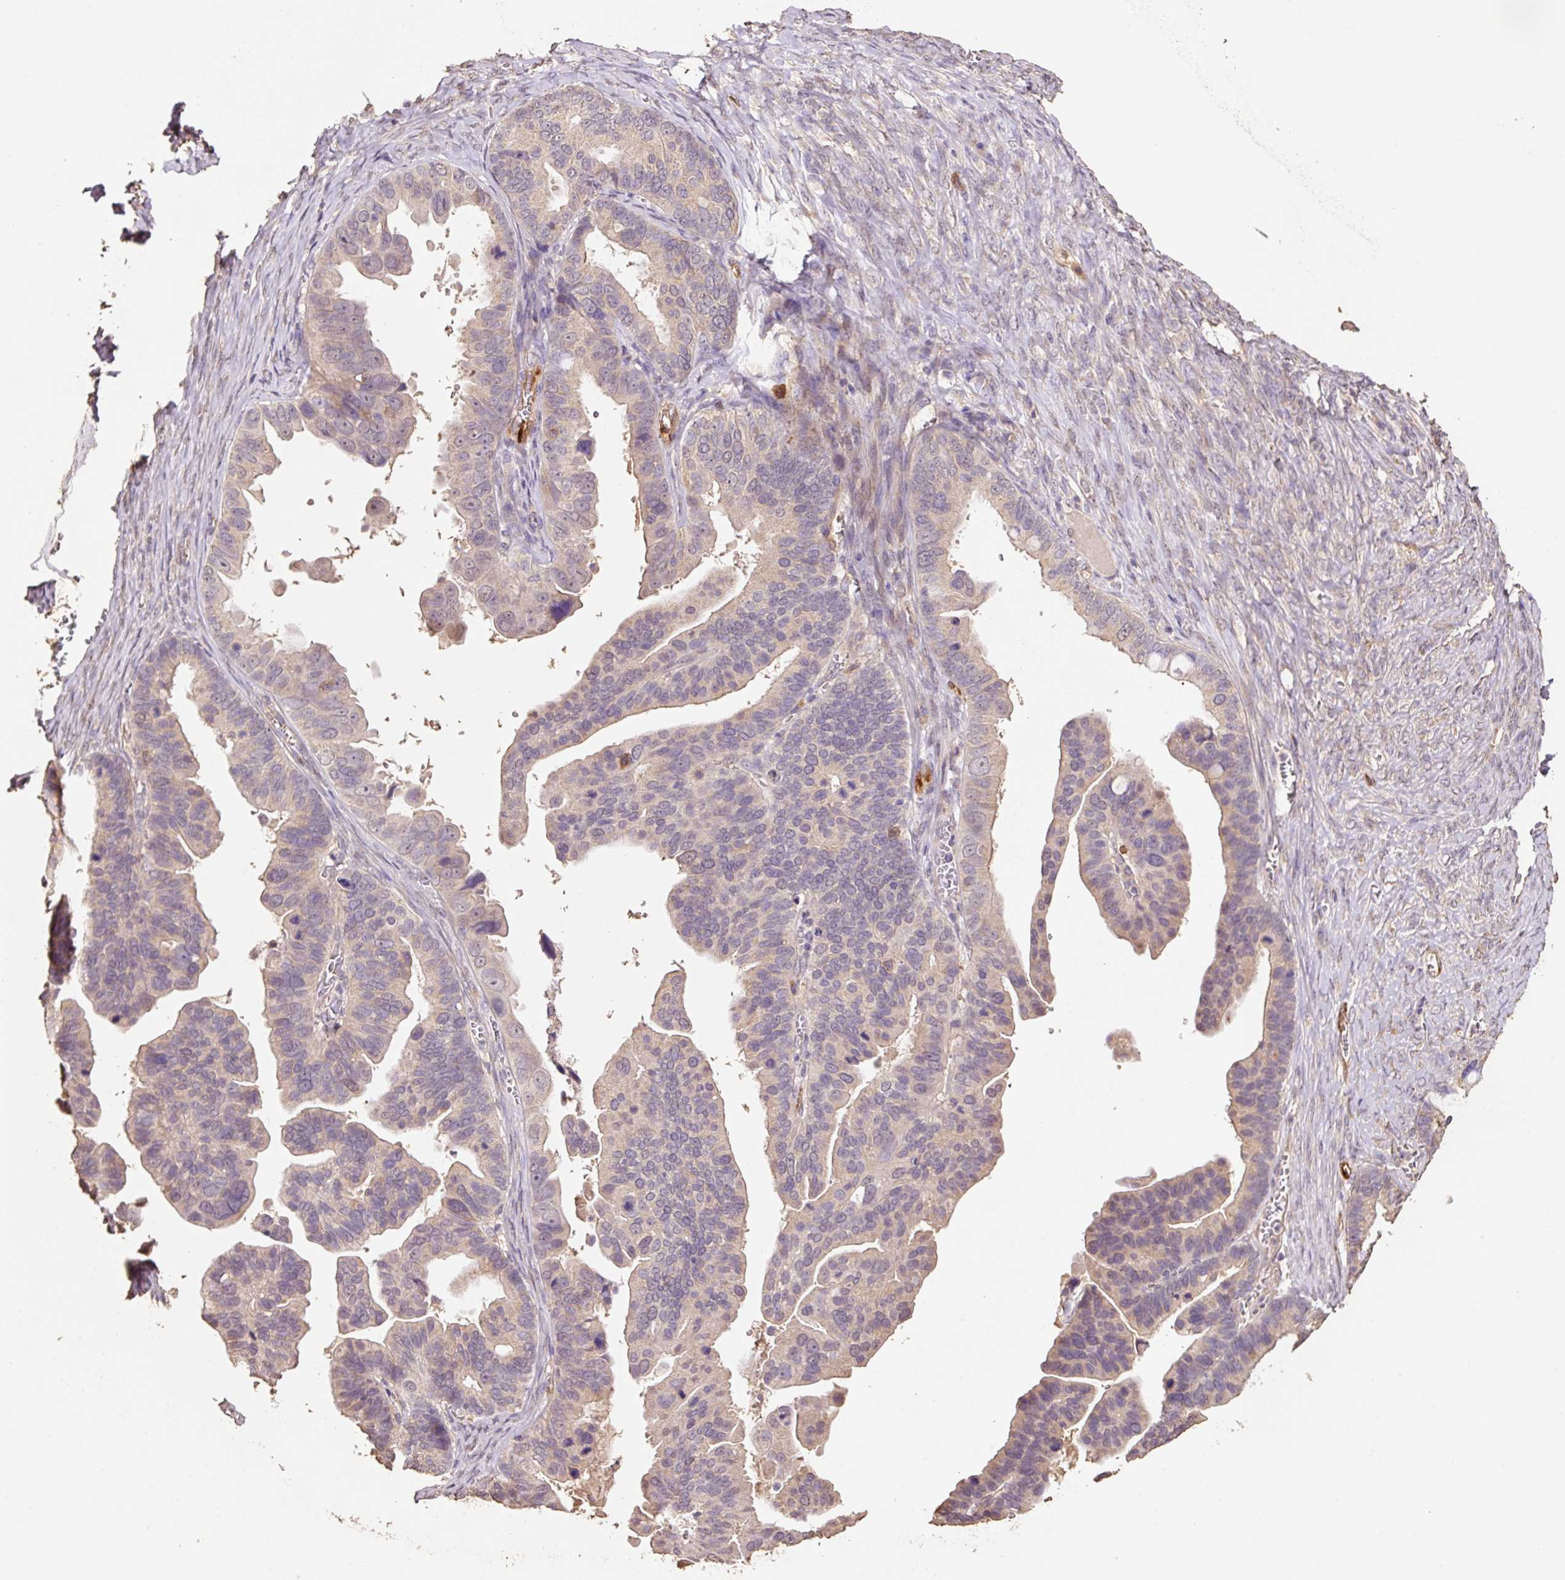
{"staining": {"intensity": "weak", "quantity": ">75%", "location": "cytoplasmic/membranous"}, "tissue": "ovarian cancer", "cell_type": "Tumor cells", "image_type": "cancer", "snomed": [{"axis": "morphology", "description": "Cystadenocarcinoma, serous, NOS"}, {"axis": "topography", "description": "Ovary"}], "caption": "Ovarian cancer stained with IHC demonstrates weak cytoplasmic/membranous expression in approximately >75% of tumor cells. The protein is shown in brown color, while the nuclei are stained blue.", "gene": "HERC2", "patient": {"sex": "female", "age": 56}}